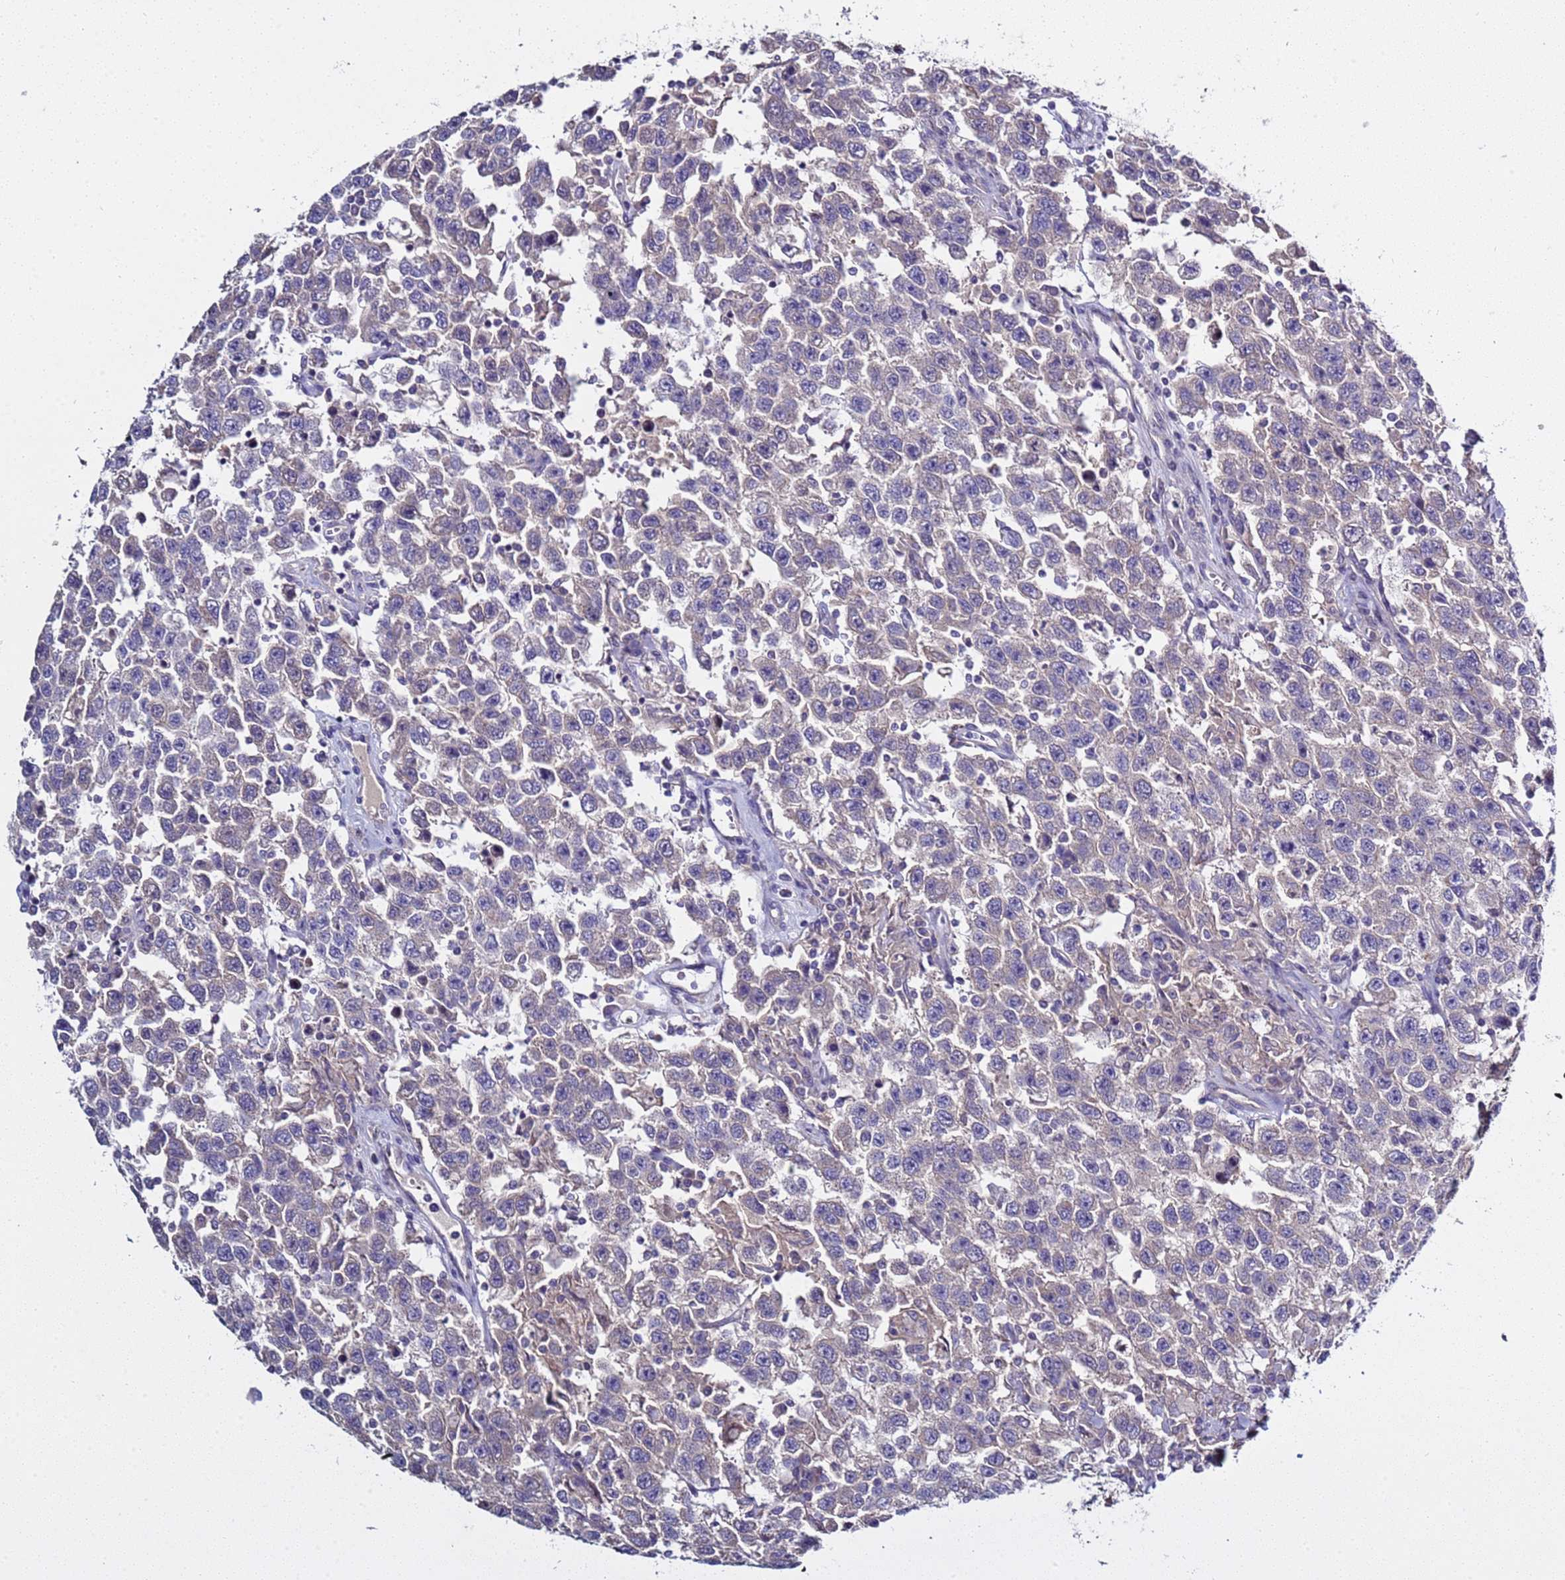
{"staining": {"intensity": "negative", "quantity": "none", "location": "none"}, "tissue": "testis cancer", "cell_type": "Tumor cells", "image_type": "cancer", "snomed": [{"axis": "morphology", "description": "Seminoma, NOS"}, {"axis": "topography", "description": "Testis"}], "caption": "High power microscopy image of an immunohistochemistry (IHC) micrograph of testis cancer (seminoma), revealing no significant staining in tumor cells. (DAB IHC visualized using brightfield microscopy, high magnification).", "gene": "RABL2B", "patient": {"sex": "male", "age": 41}}